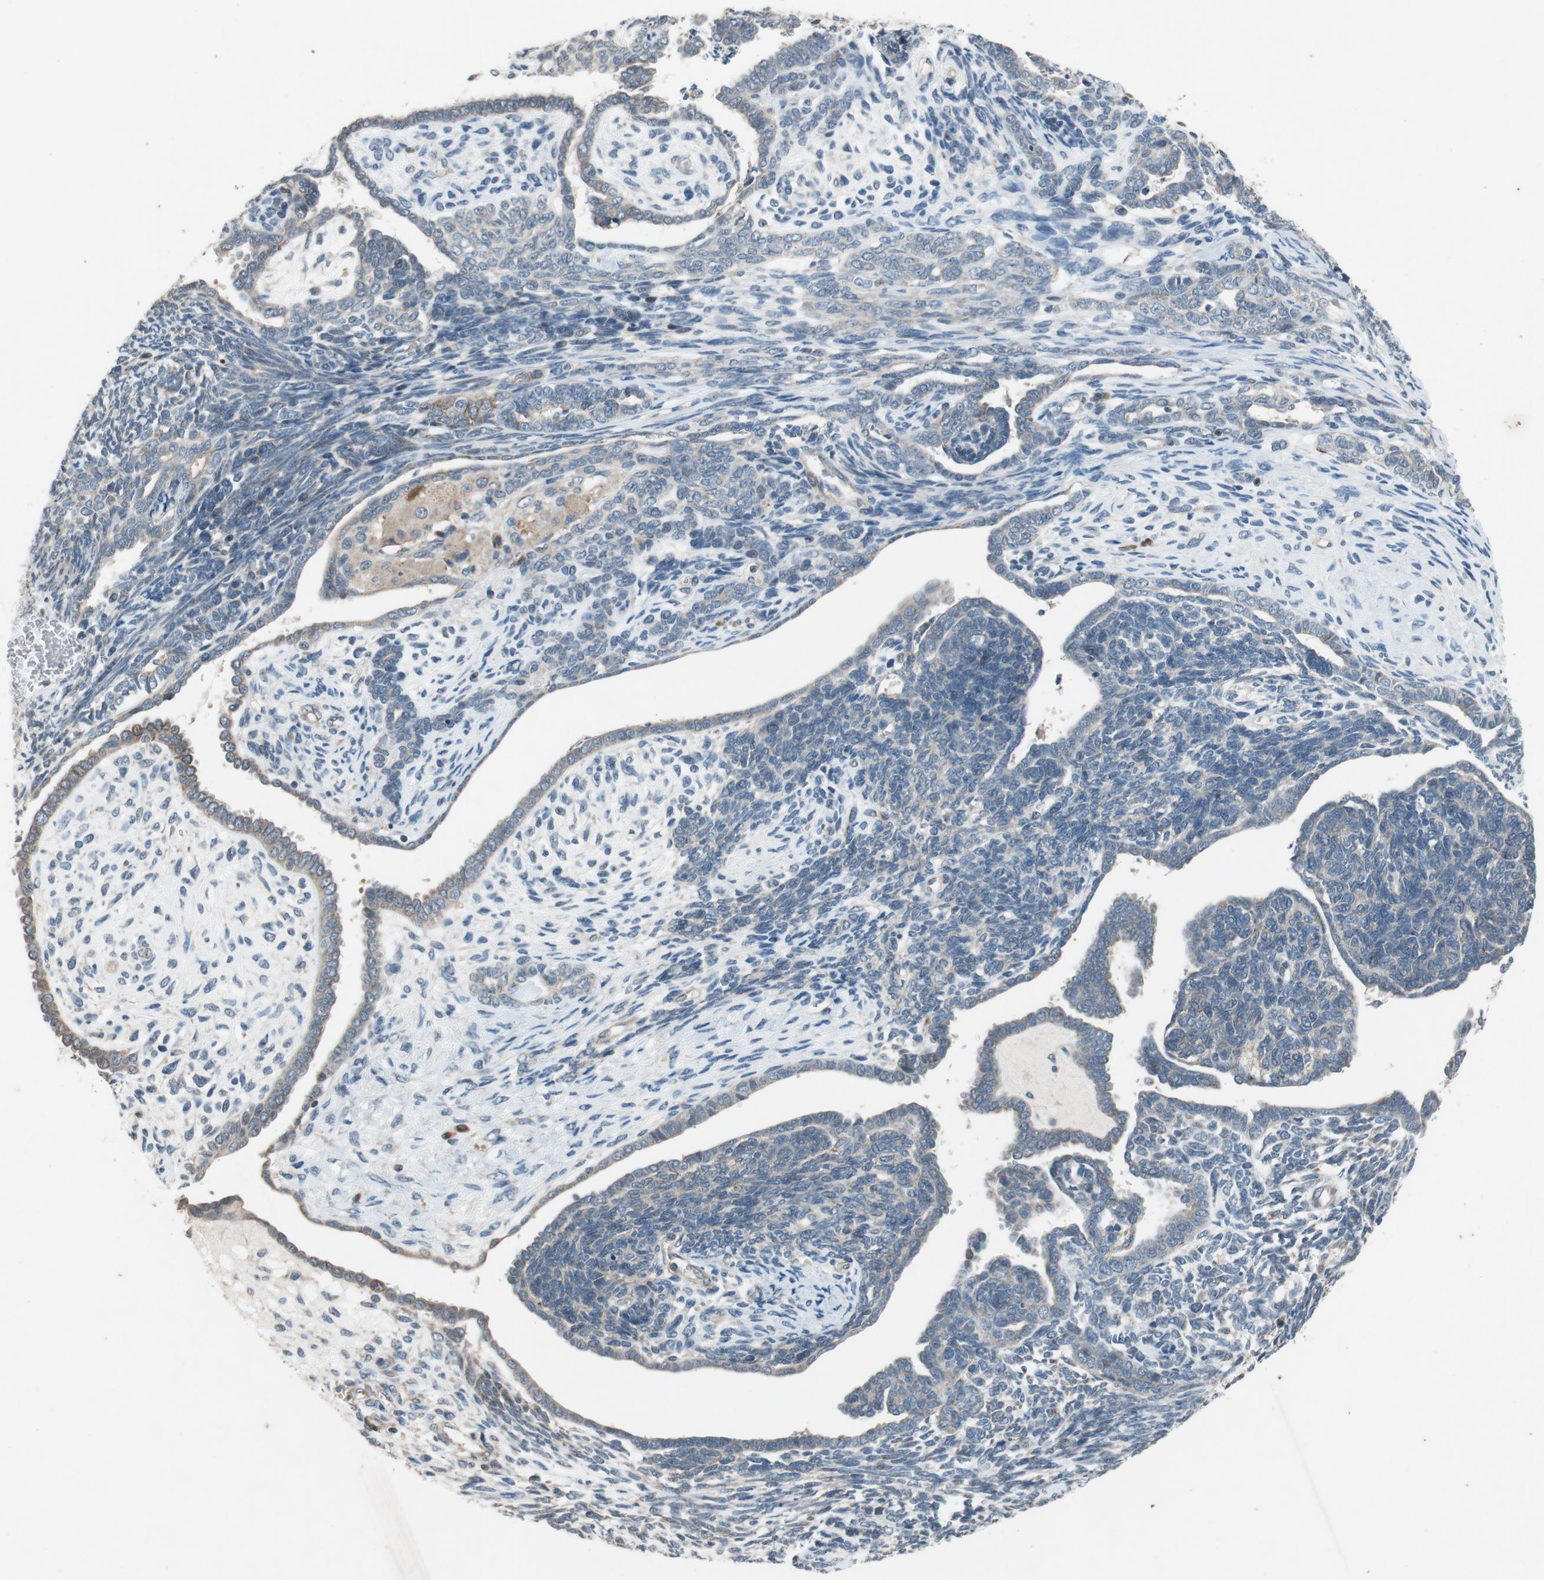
{"staining": {"intensity": "weak", "quantity": ">75%", "location": "cytoplasmic/membranous"}, "tissue": "endometrial cancer", "cell_type": "Tumor cells", "image_type": "cancer", "snomed": [{"axis": "morphology", "description": "Neoplasm, malignant, NOS"}, {"axis": "topography", "description": "Endometrium"}], "caption": "A brown stain highlights weak cytoplasmic/membranous expression of a protein in endometrial cancer tumor cells.", "gene": "ATP2C1", "patient": {"sex": "female", "age": 74}}